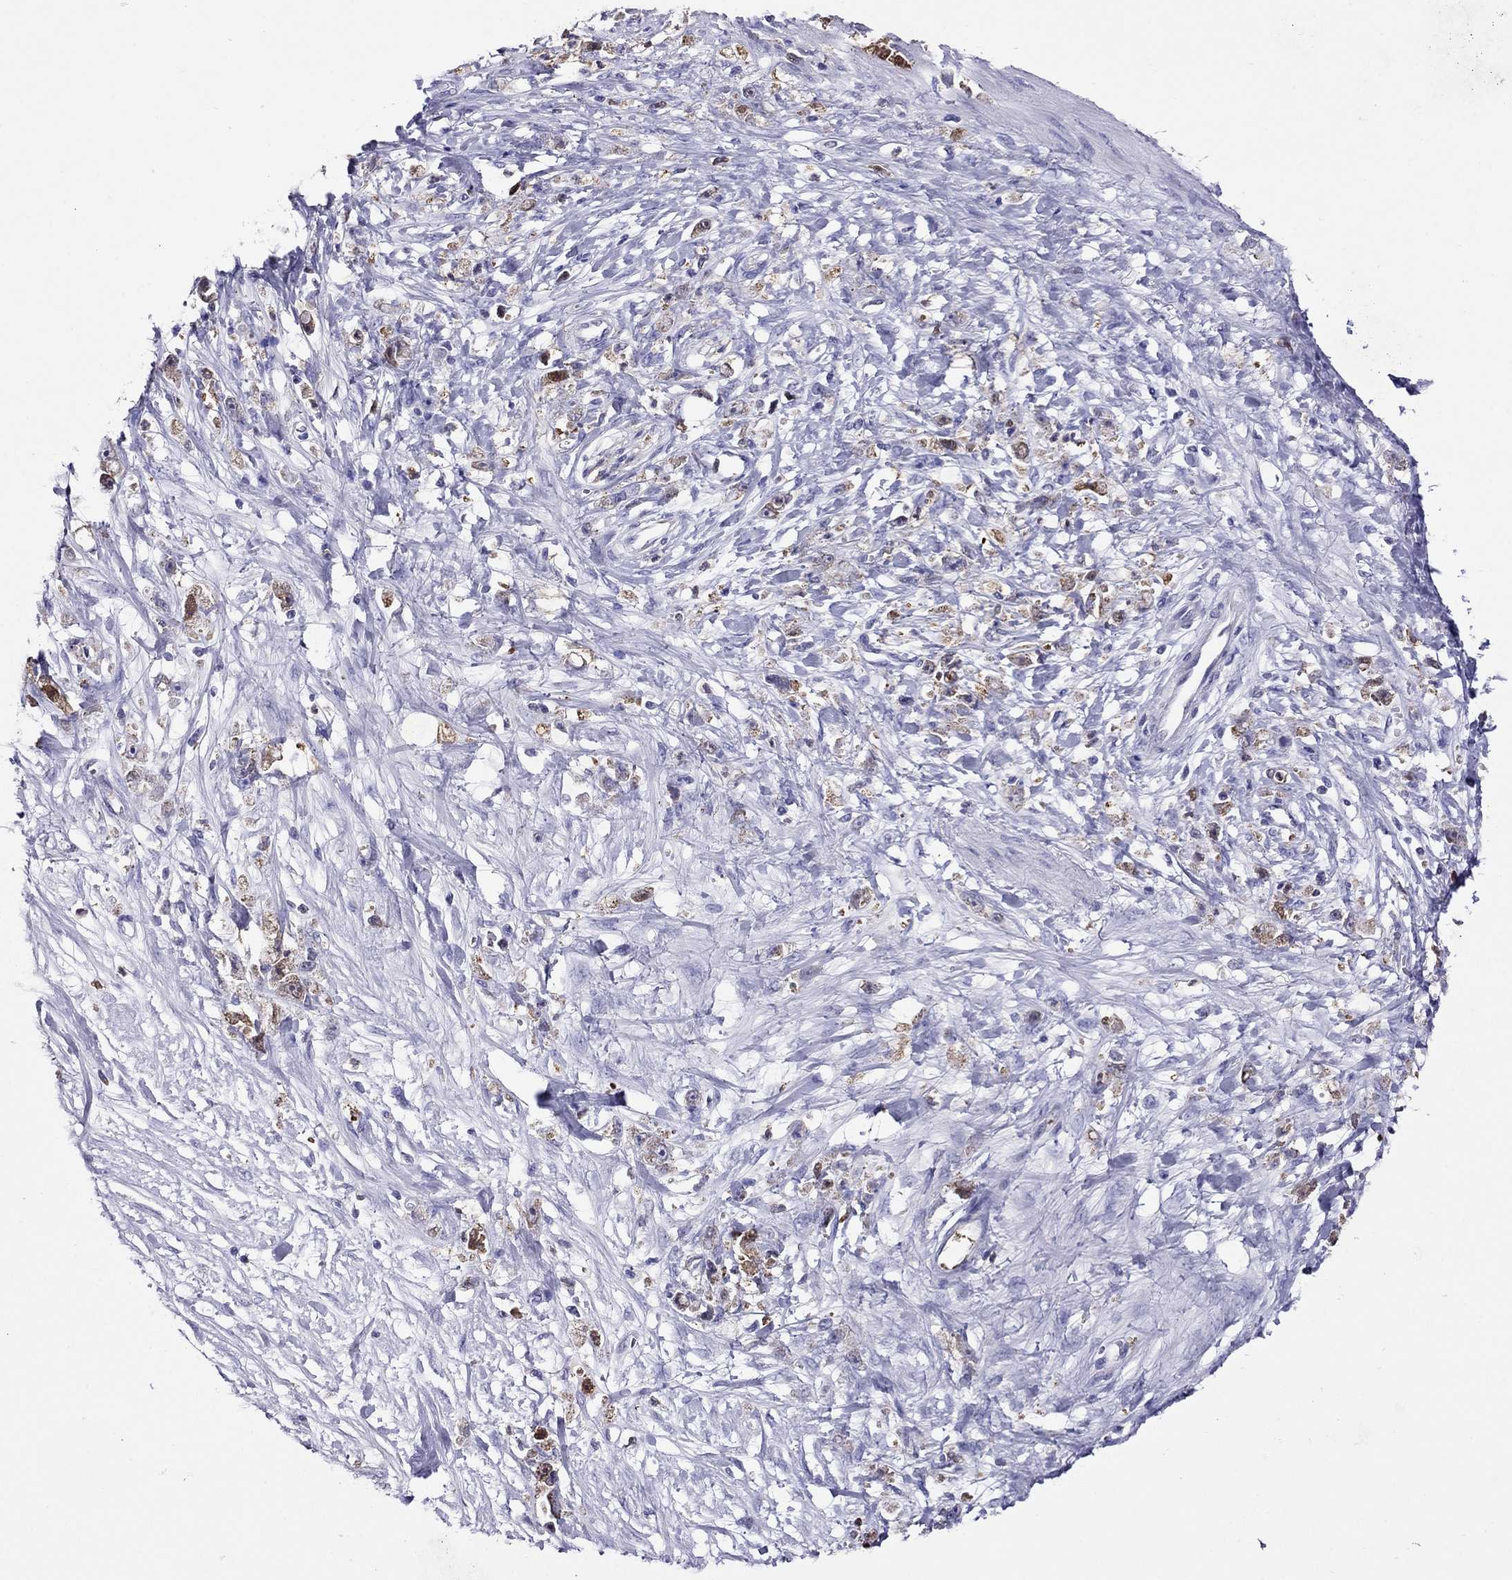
{"staining": {"intensity": "moderate", "quantity": "<25%", "location": "cytoplasmic/membranous"}, "tissue": "stomach cancer", "cell_type": "Tumor cells", "image_type": "cancer", "snomed": [{"axis": "morphology", "description": "Adenocarcinoma, NOS"}, {"axis": "topography", "description": "Stomach"}], "caption": "Adenocarcinoma (stomach) stained for a protein shows moderate cytoplasmic/membranous positivity in tumor cells.", "gene": "SCG2", "patient": {"sex": "female", "age": 59}}